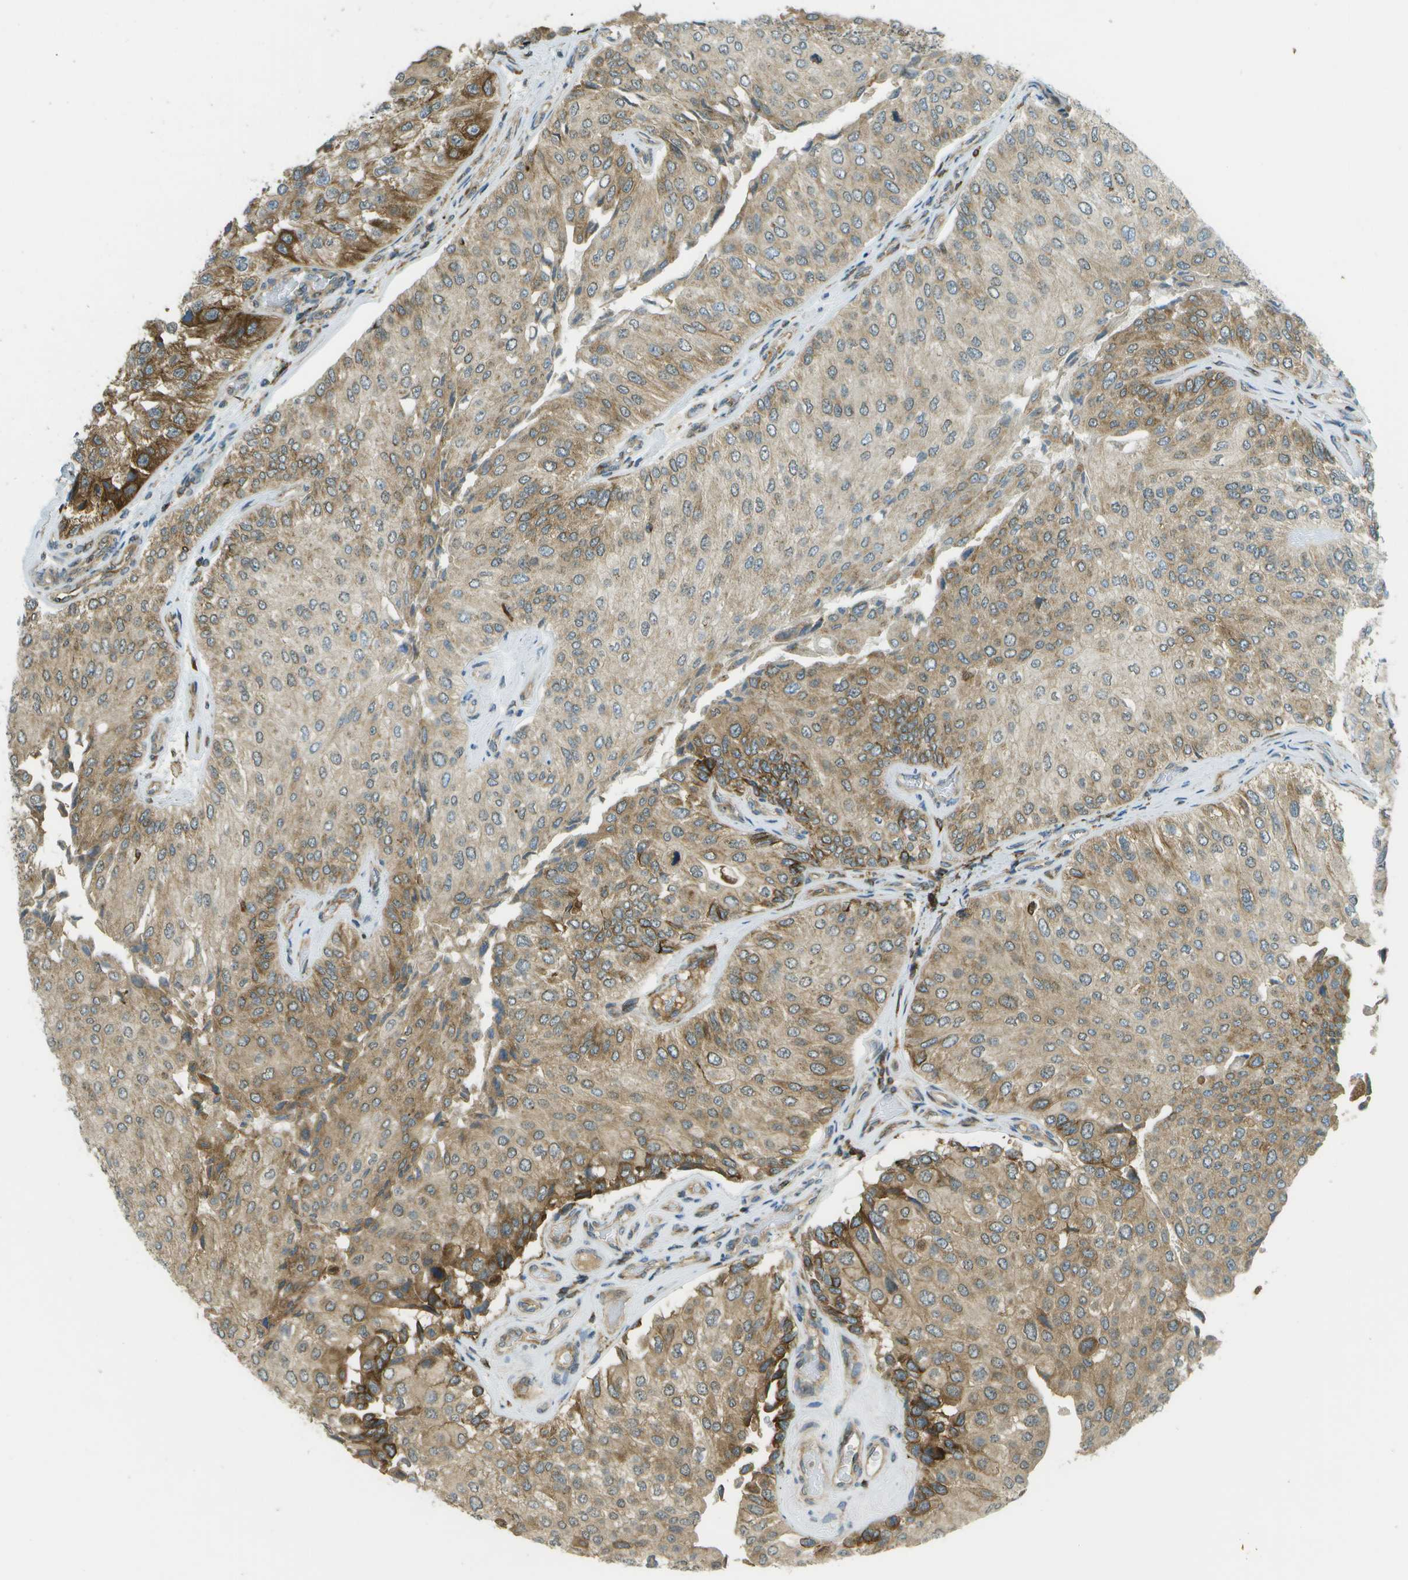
{"staining": {"intensity": "moderate", "quantity": ">75%", "location": "cytoplasmic/membranous"}, "tissue": "urothelial cancer", "cell_type": "Tumor cells", "image_type": "cancer", "snomed": [{"axis": "morphology", "description": "Urothelial carcinoma, High grade"}, {"axis": "topography", "description": "Kidney"}, {"axis": "topography", "description": "Urinary bladder"}], "caption": "Immunohistochemical staining of human urothelial carcinoma (high-grade) reveals medium levels of moderate cytoplasmic/membranous expression in approximately >75% of tumor cells.", "gene": "TMTC1", "patient": {"sex": "male", "age": 77}}